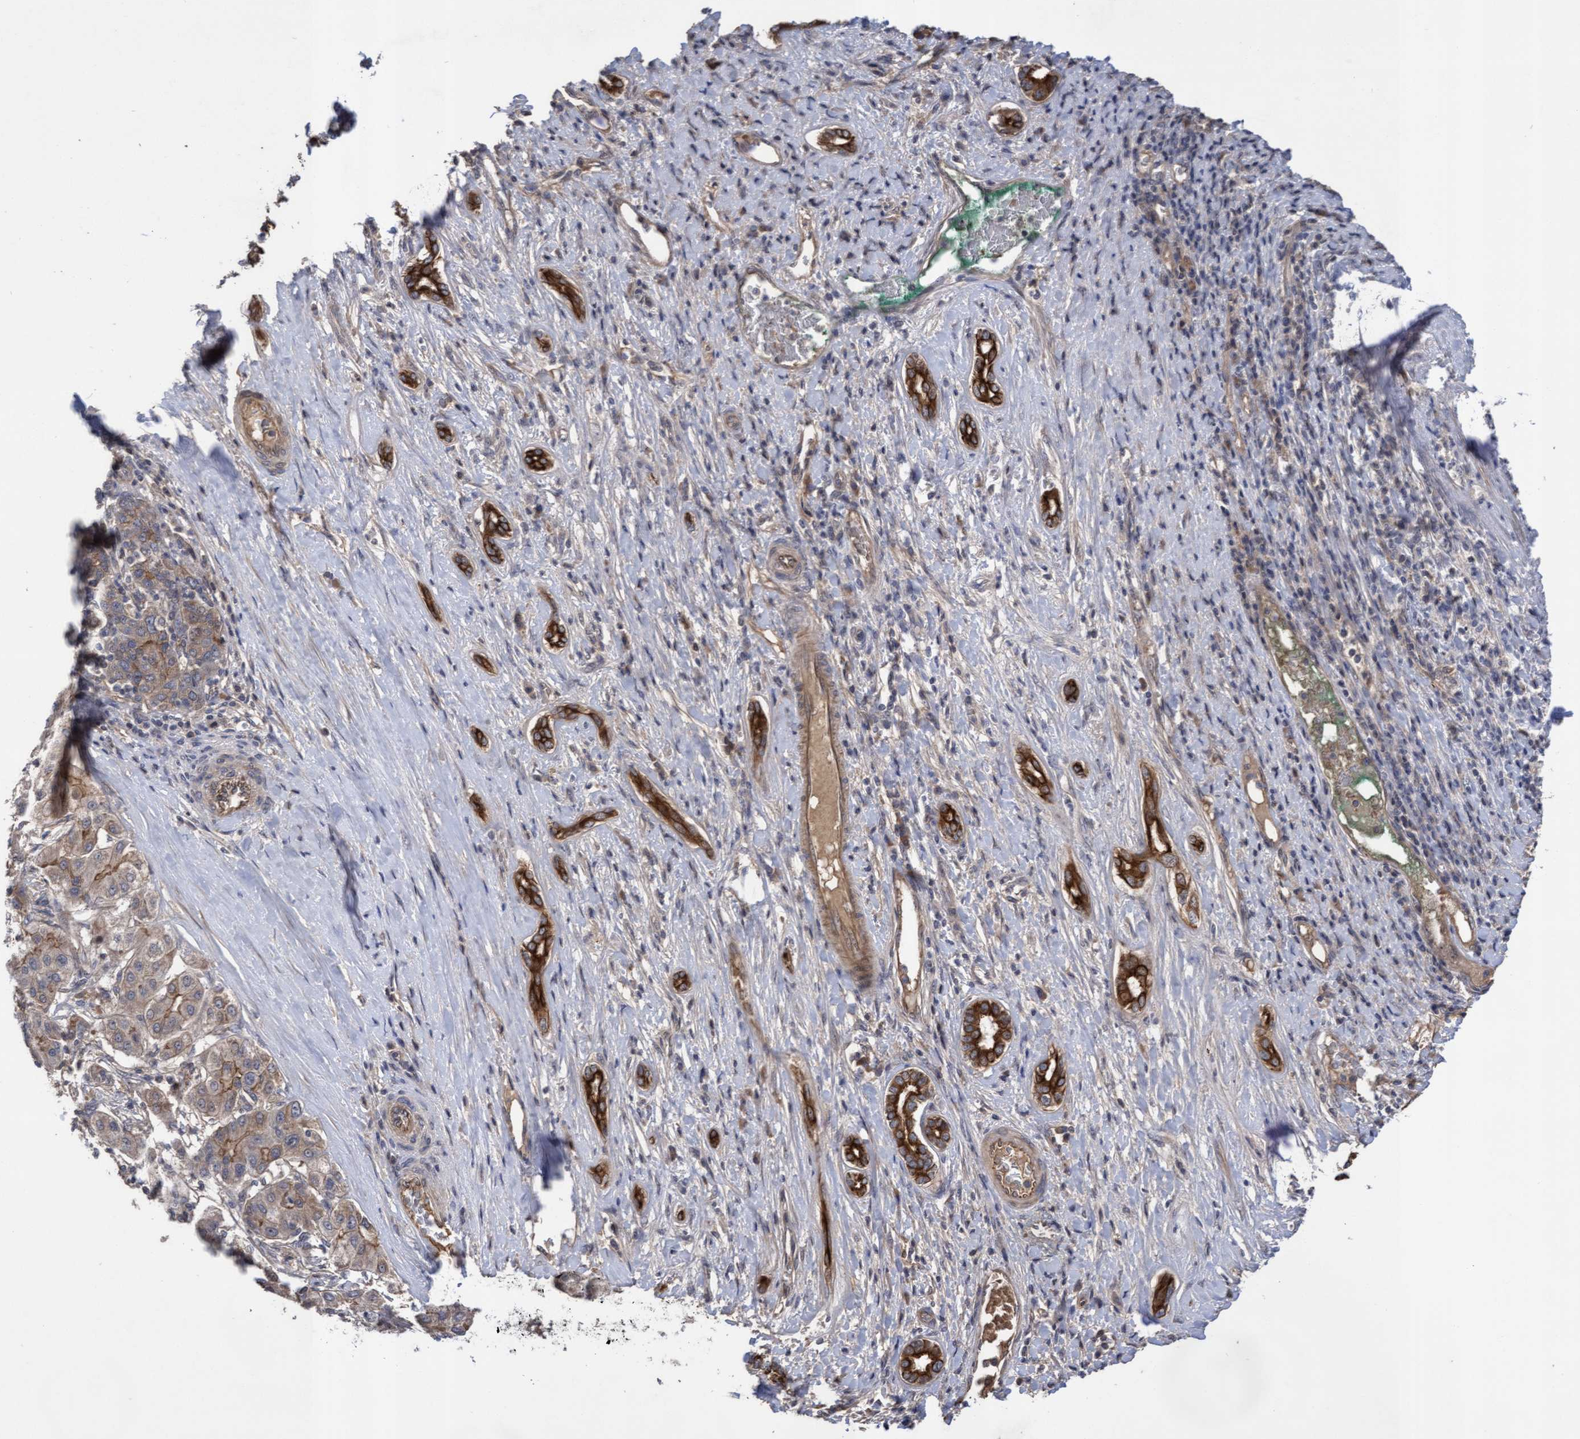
{"staining": {"intensity": "moderate", "quantity": "<25%", "location": "cytoplasmic/membranous"}, "tissue": "liver cancer", "cell_type": "Tumor cells", "image_type": "cancer", "snomed": [{"axis": "morphology", "description": "Carcinoma, Hepatocellular, NOS"}, {"axis": "topography", "description": "Liver"}], "caption": "Liver cancer (hepatocellular carcinoma) stained with DAB (3,3'-diaminobenzidine) IHC shows low levels of moderate cytoplasmic/membranous staining in approximately <25% of tumor cells.", "gene": "COBL", "patient": {"sex": "male", "age": 65}}